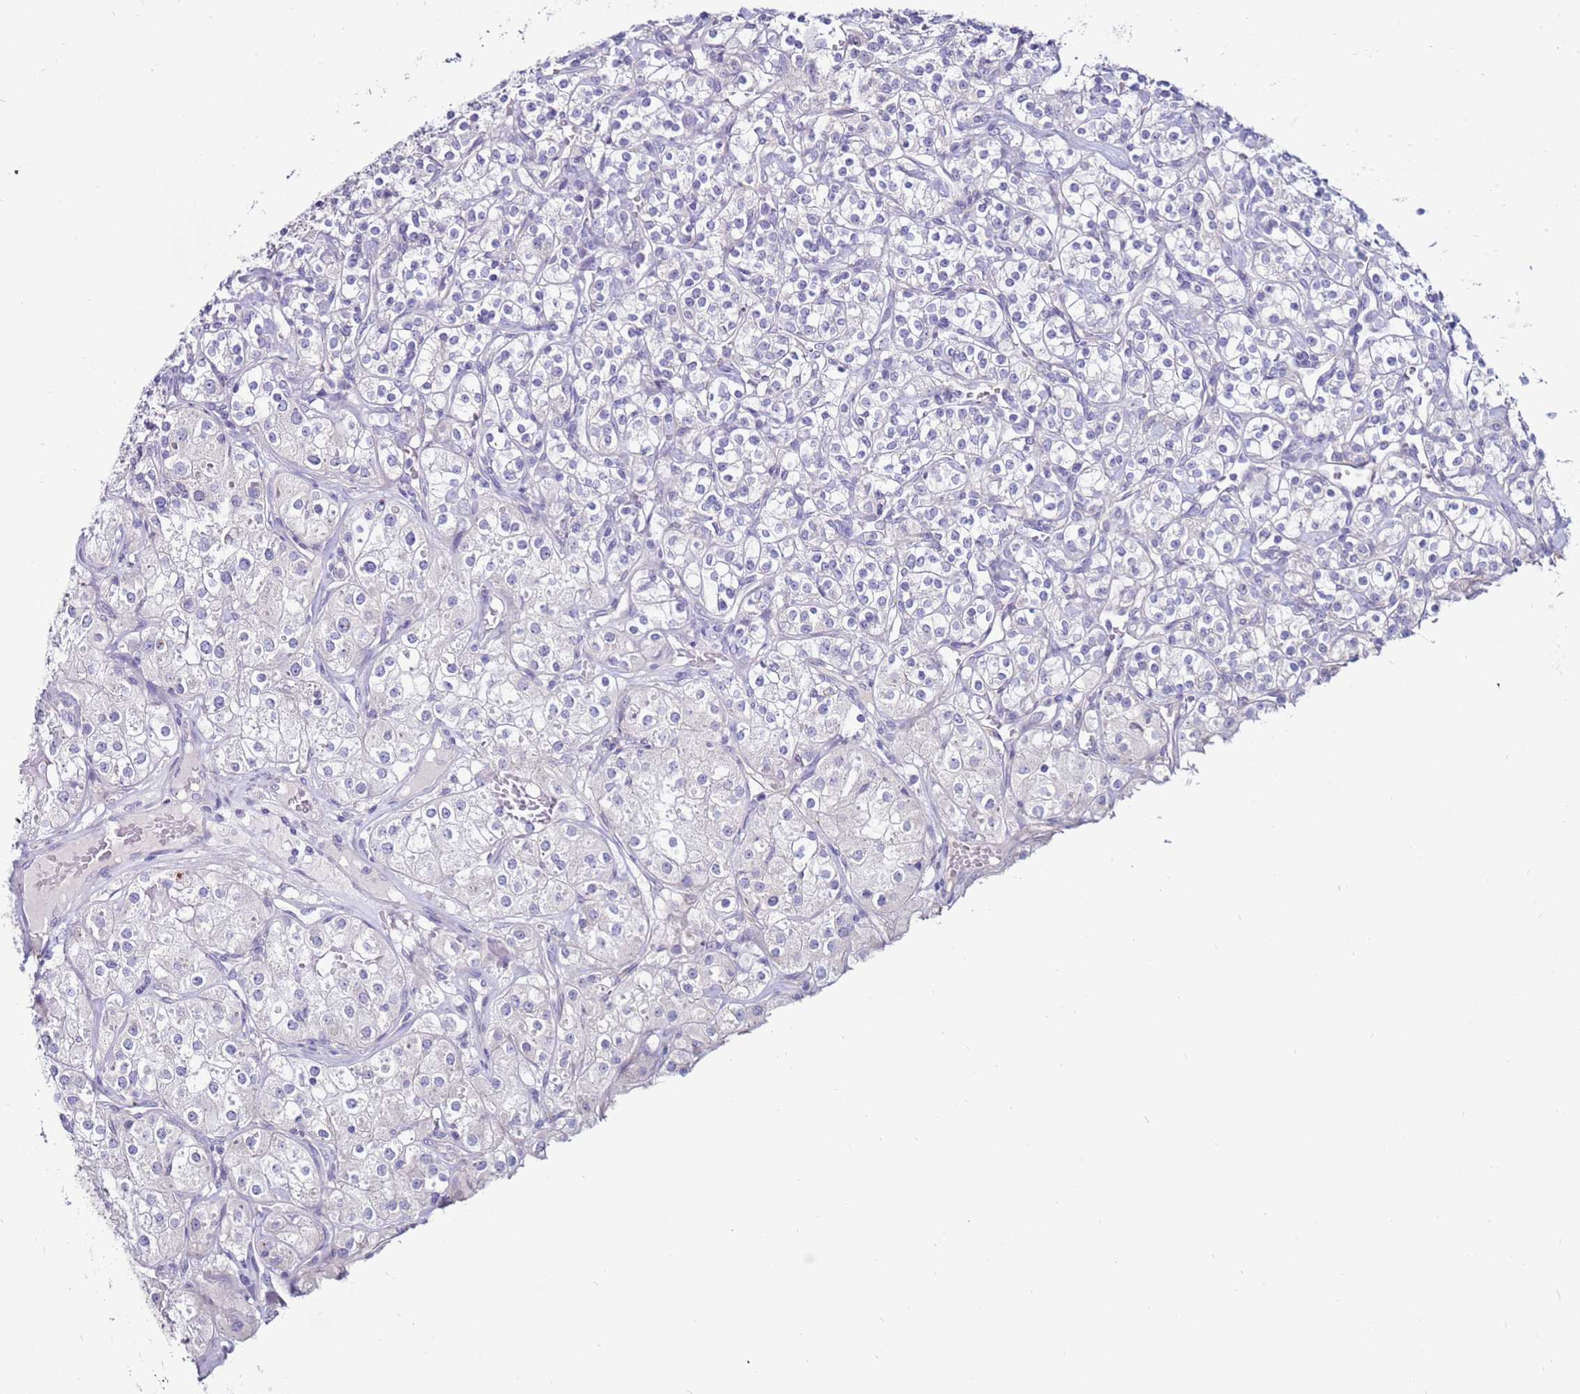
{"staining": {"intensity": "negative", "quantity": "none", "location": "none"}, "tissue": "renal cancer", "cell_type": "Tumor cells", "image_type": "cancer", "snomed": [{"axis": "morphology", "description": "Adenocarcinoma, NOS"}, {"axis": "topography", "description": "Kidney"}], "caption": "Tumor cells are negative for protein expression in human renal cancer.", "gene": "GPN3", "patient": {"sex": "male", "age": 77}}